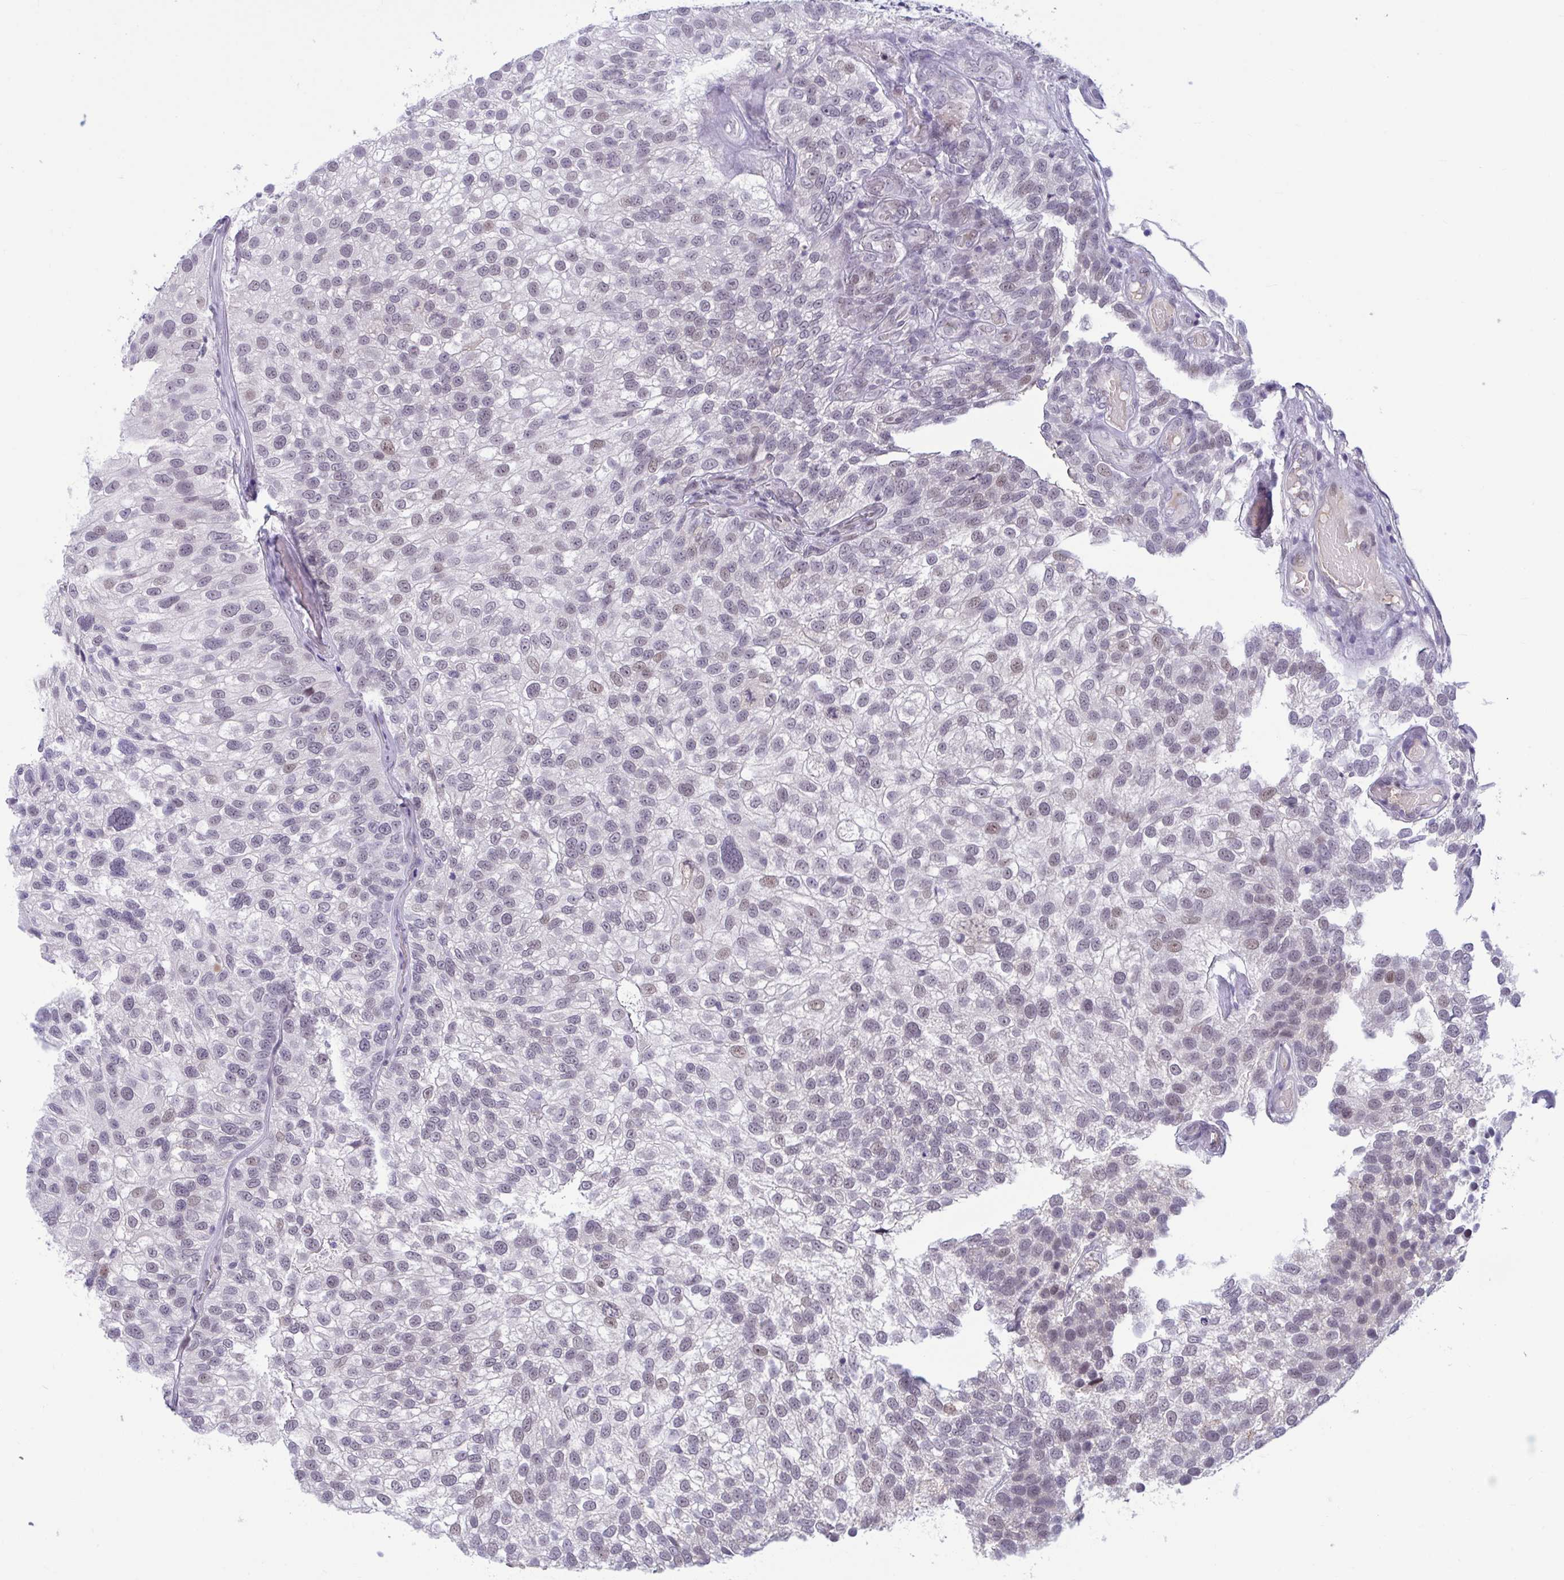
{"staining": {"intensity": "weak", "quantity": "<25%", "location": "nuclear"}, "tissue": "urothelial cancer", "cell_type": "Tumor cells", "image_type": "cancer", "snomed": [{"axis": "morphology", "description": "Urothelial carcinoma, NOS"}, {"axis": "topography", "description": "Urinary bladder"}], "caption": "An image of human transitional cell carcinoma is negative for staining in tumor cells.", "gene": "CNGB3", "patient": {"sex": "male", "age": 87}}